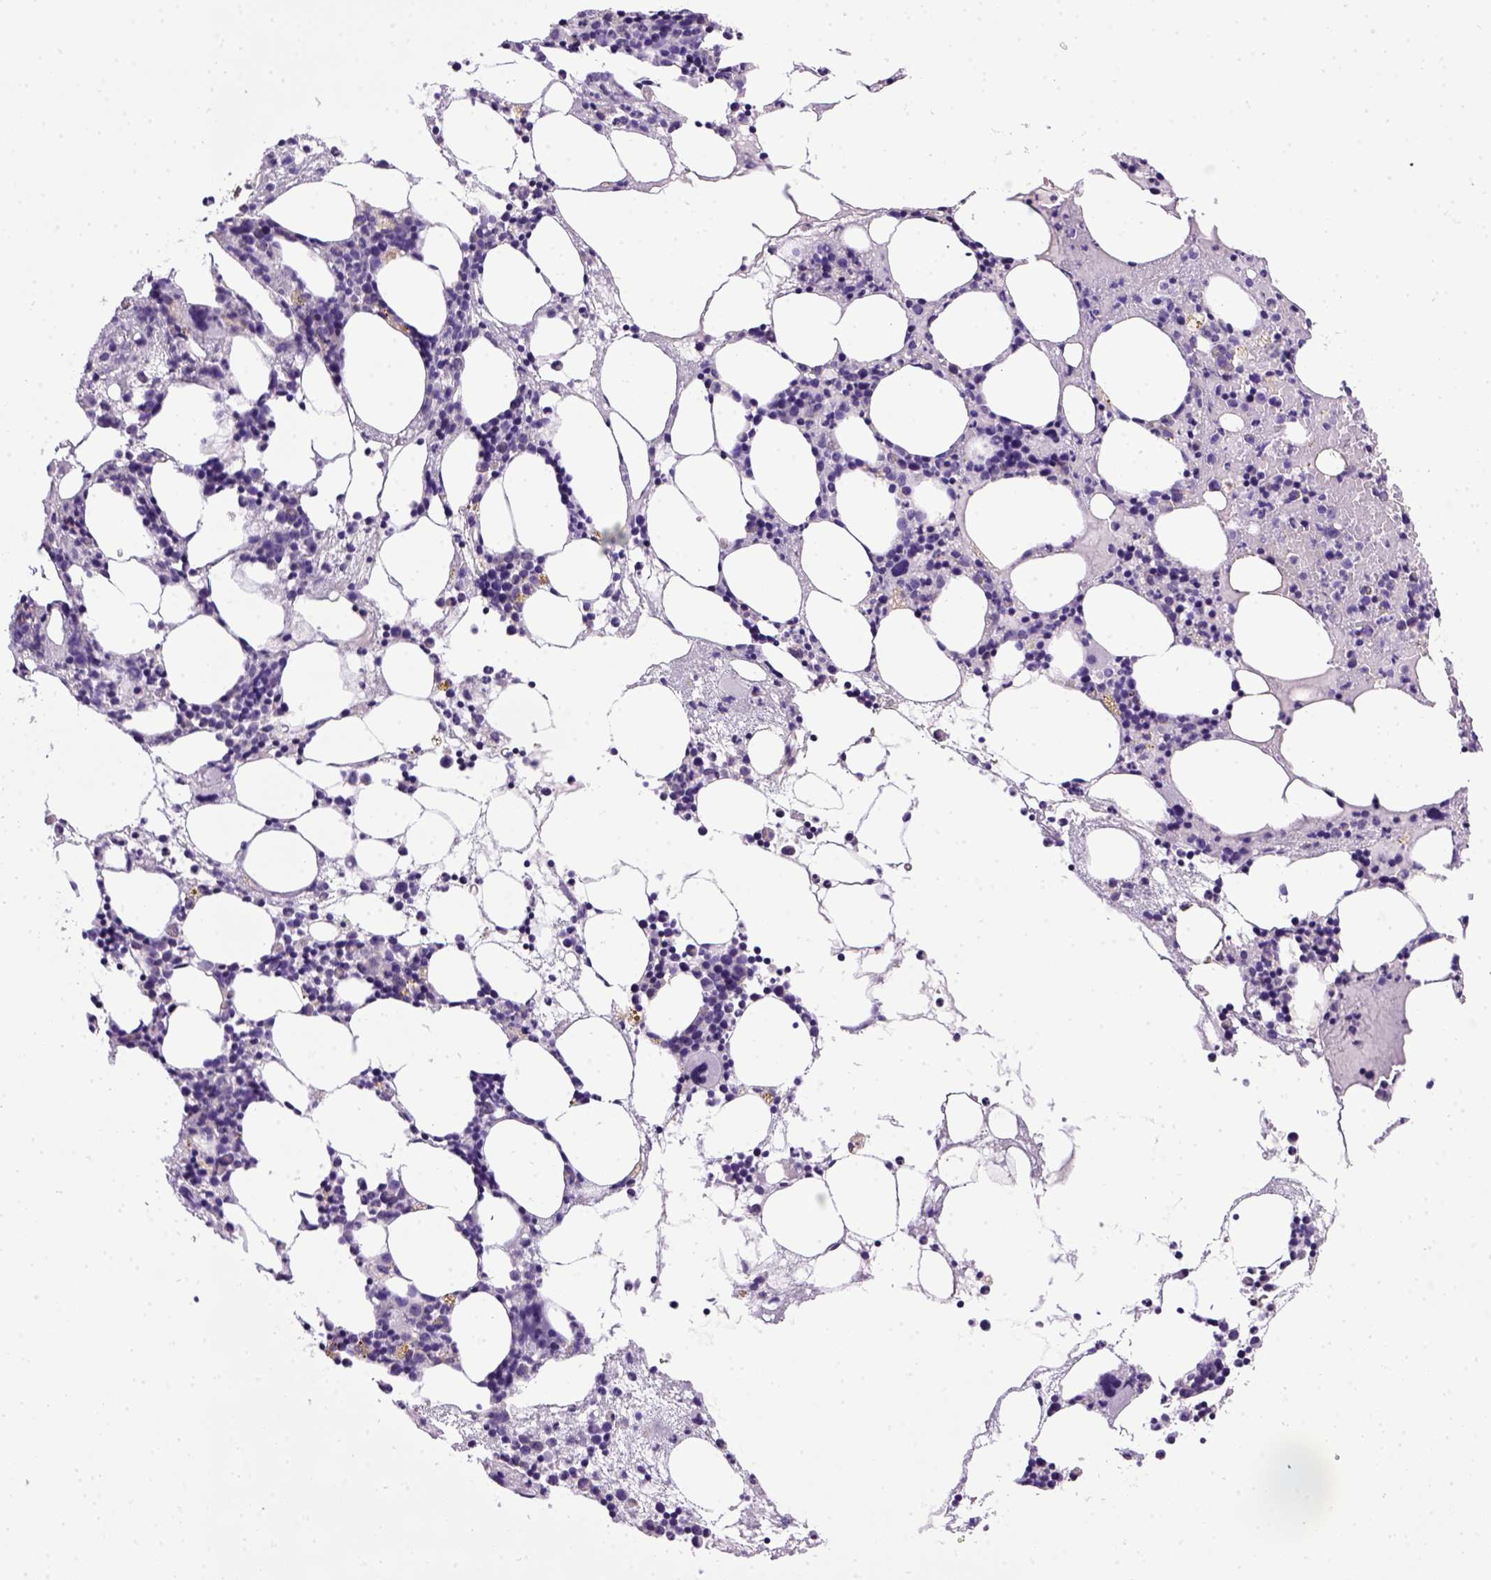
{"staining": {"intensity": "negative", "quantity": "none", "location": "none"}, "tissue": "bone marrow", "cell_type": "Hematopoietic cells", "image_type": "normal", "snomed": [{"axis": "morphology", "description": "Normal tissue, NOS"}, {"axis": "topography", "description": "Bone marrow"}], "caption": "IHC of benign bone marrow shows no expression in hematopoietic cells.", "gene": "CDH1", "patient": {"sex": "male", "age": 54}}